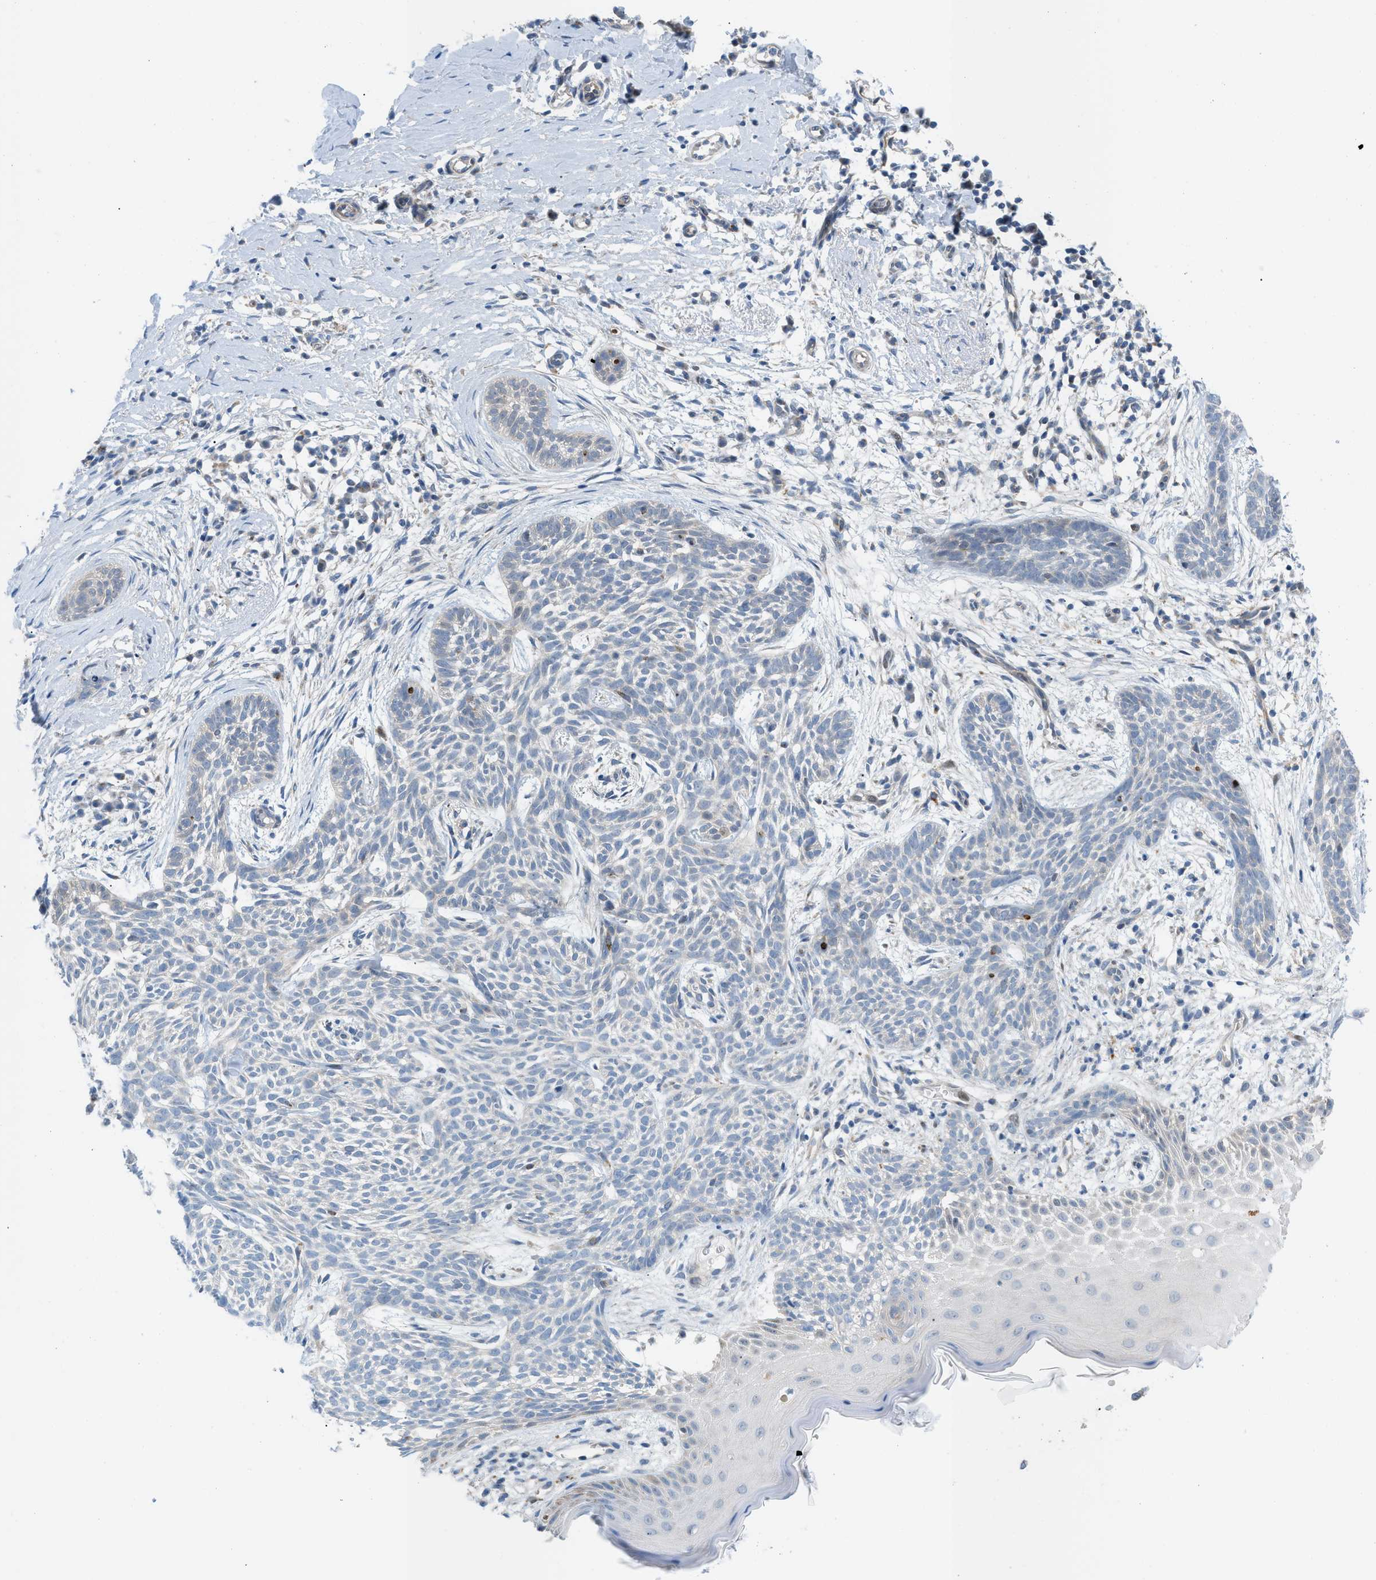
{"staining": {"intensity": "negative", "quantity": "none", "location": "none"}, "tissue": "skin cancer", "cell_type": "Tumor cells", "image_type": "cancer", "snomed": [{"axis": "morphology", "description": "Basal cell carcinoma"}, {"axis": "topography", "description": "Skin"}], "caption": "Micrograph shows no significant protein staining in tumor cells of skin basal cell carcinoma.", "gene": "RBBP9", "patient": {"sex": "female", "age": 59}}